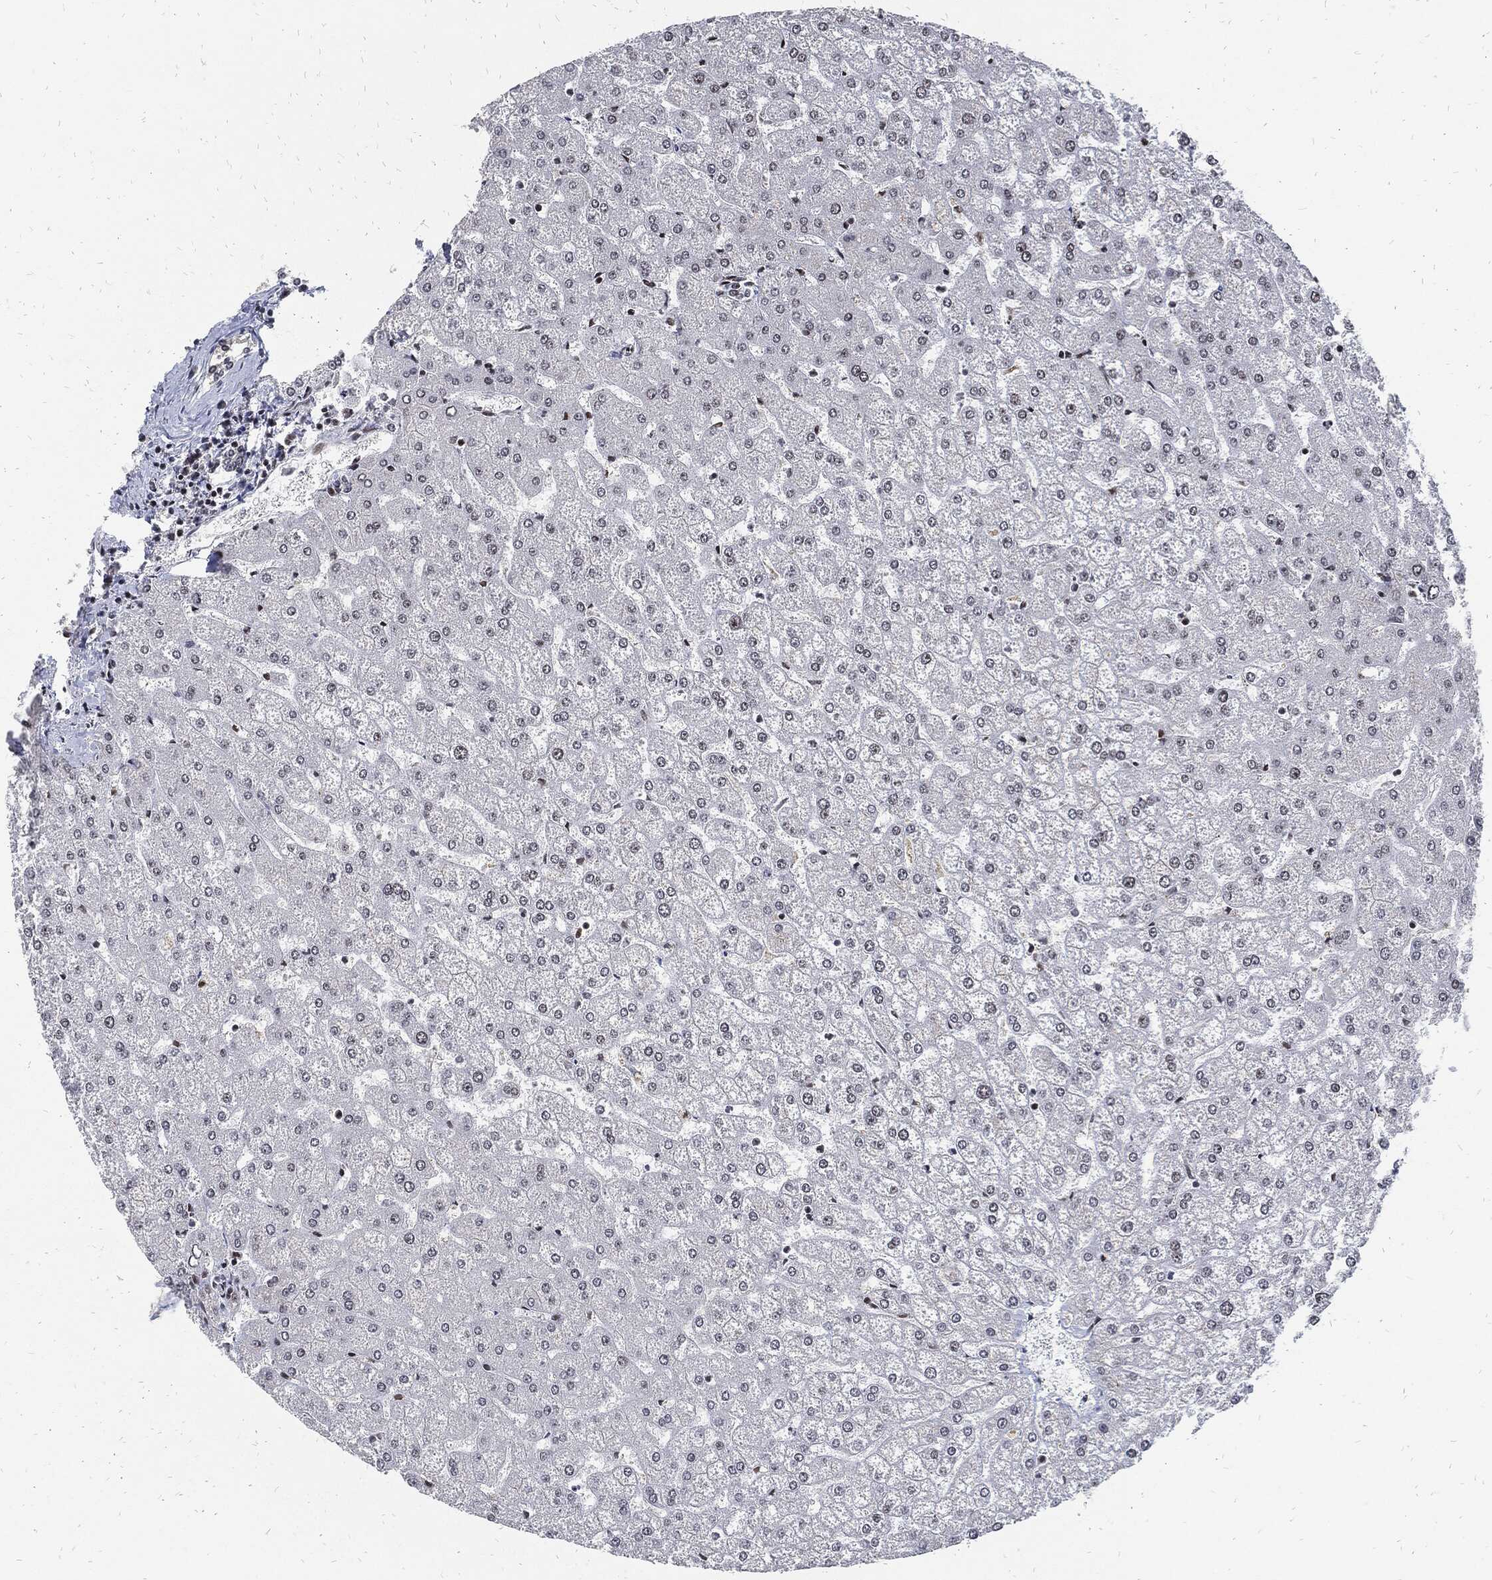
{"staining": {"intensity": "negative", "quantity": "none", "location": "none"}, "tissue": "liver", "cell_type": "Cholangiocytes", "image_type": "normal", "snomed": [{"axis": "morphology", "description": "Normal tissue, NOS"}, {"axis": "topography", "description": "Liver"}], "caption": "IHC photomicrograph of normal human liver stained for a protein (brown), which exhibits no expression in cholangiocytes.", "gene": "ZNF775", "patient": {"sex": "female", "age": 32}}